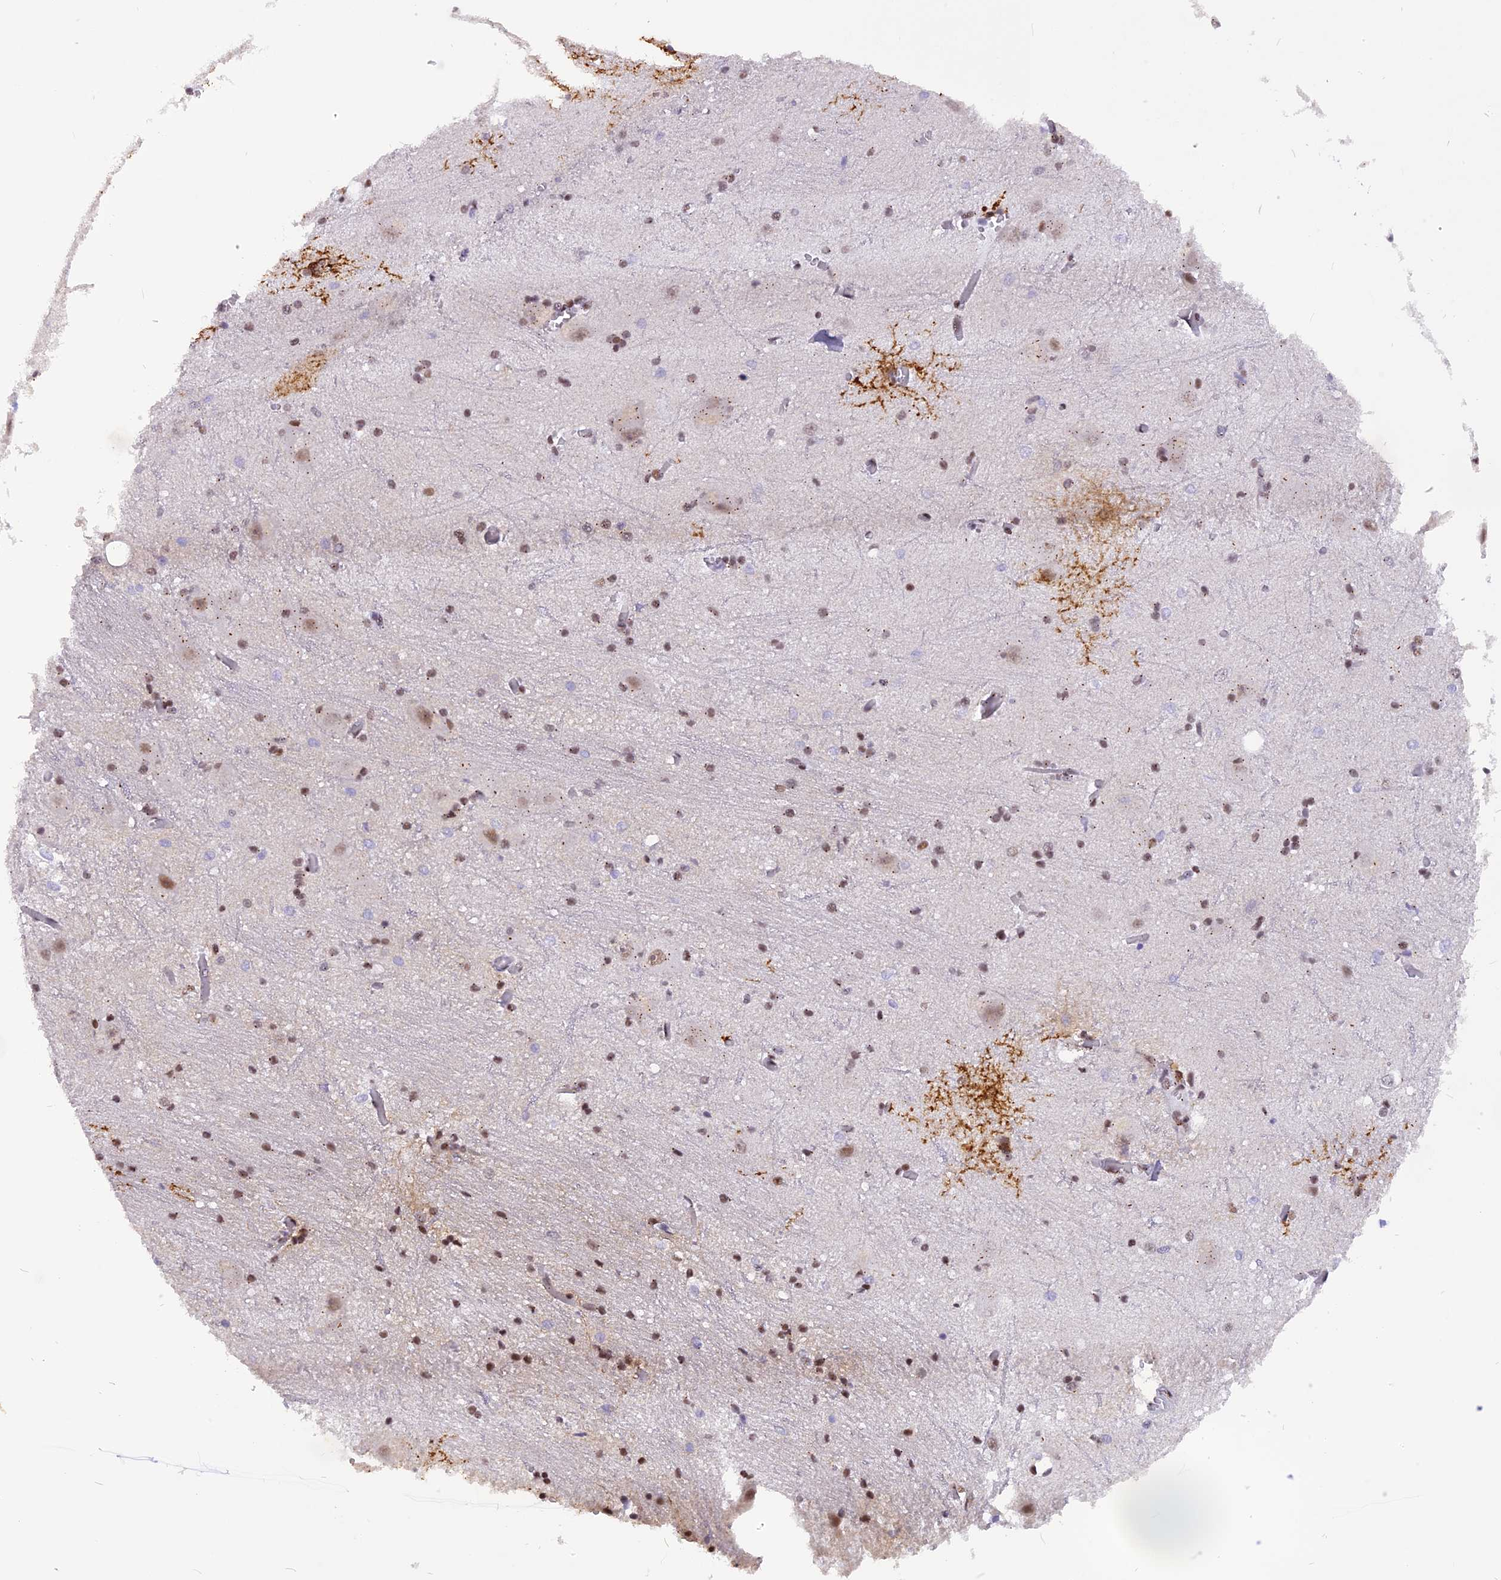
{"staining": {"intensity": "moderate", "quantity": "25%-75%", "location": "nuclear"}, "tissue": "caudate", "cell_type": "Glial cells", "image_type": "normal", "snomed": [{"axis": "morphology", "description": "Normal tissue, NOS"}, {"axis": "topography", "description": "Lateral ventricle wall"}], "caption": "IHC photomicrograph of normal caudate: human caudate stained using immunohistochemistry (IHC) exhibits medium levels of moderate protein expression localized specifically in the nuclear of glial cells, appearing as a nuclear brown color.", "gene": "IRF2BP1", "patient": {"sex": "male", "age": 37}}